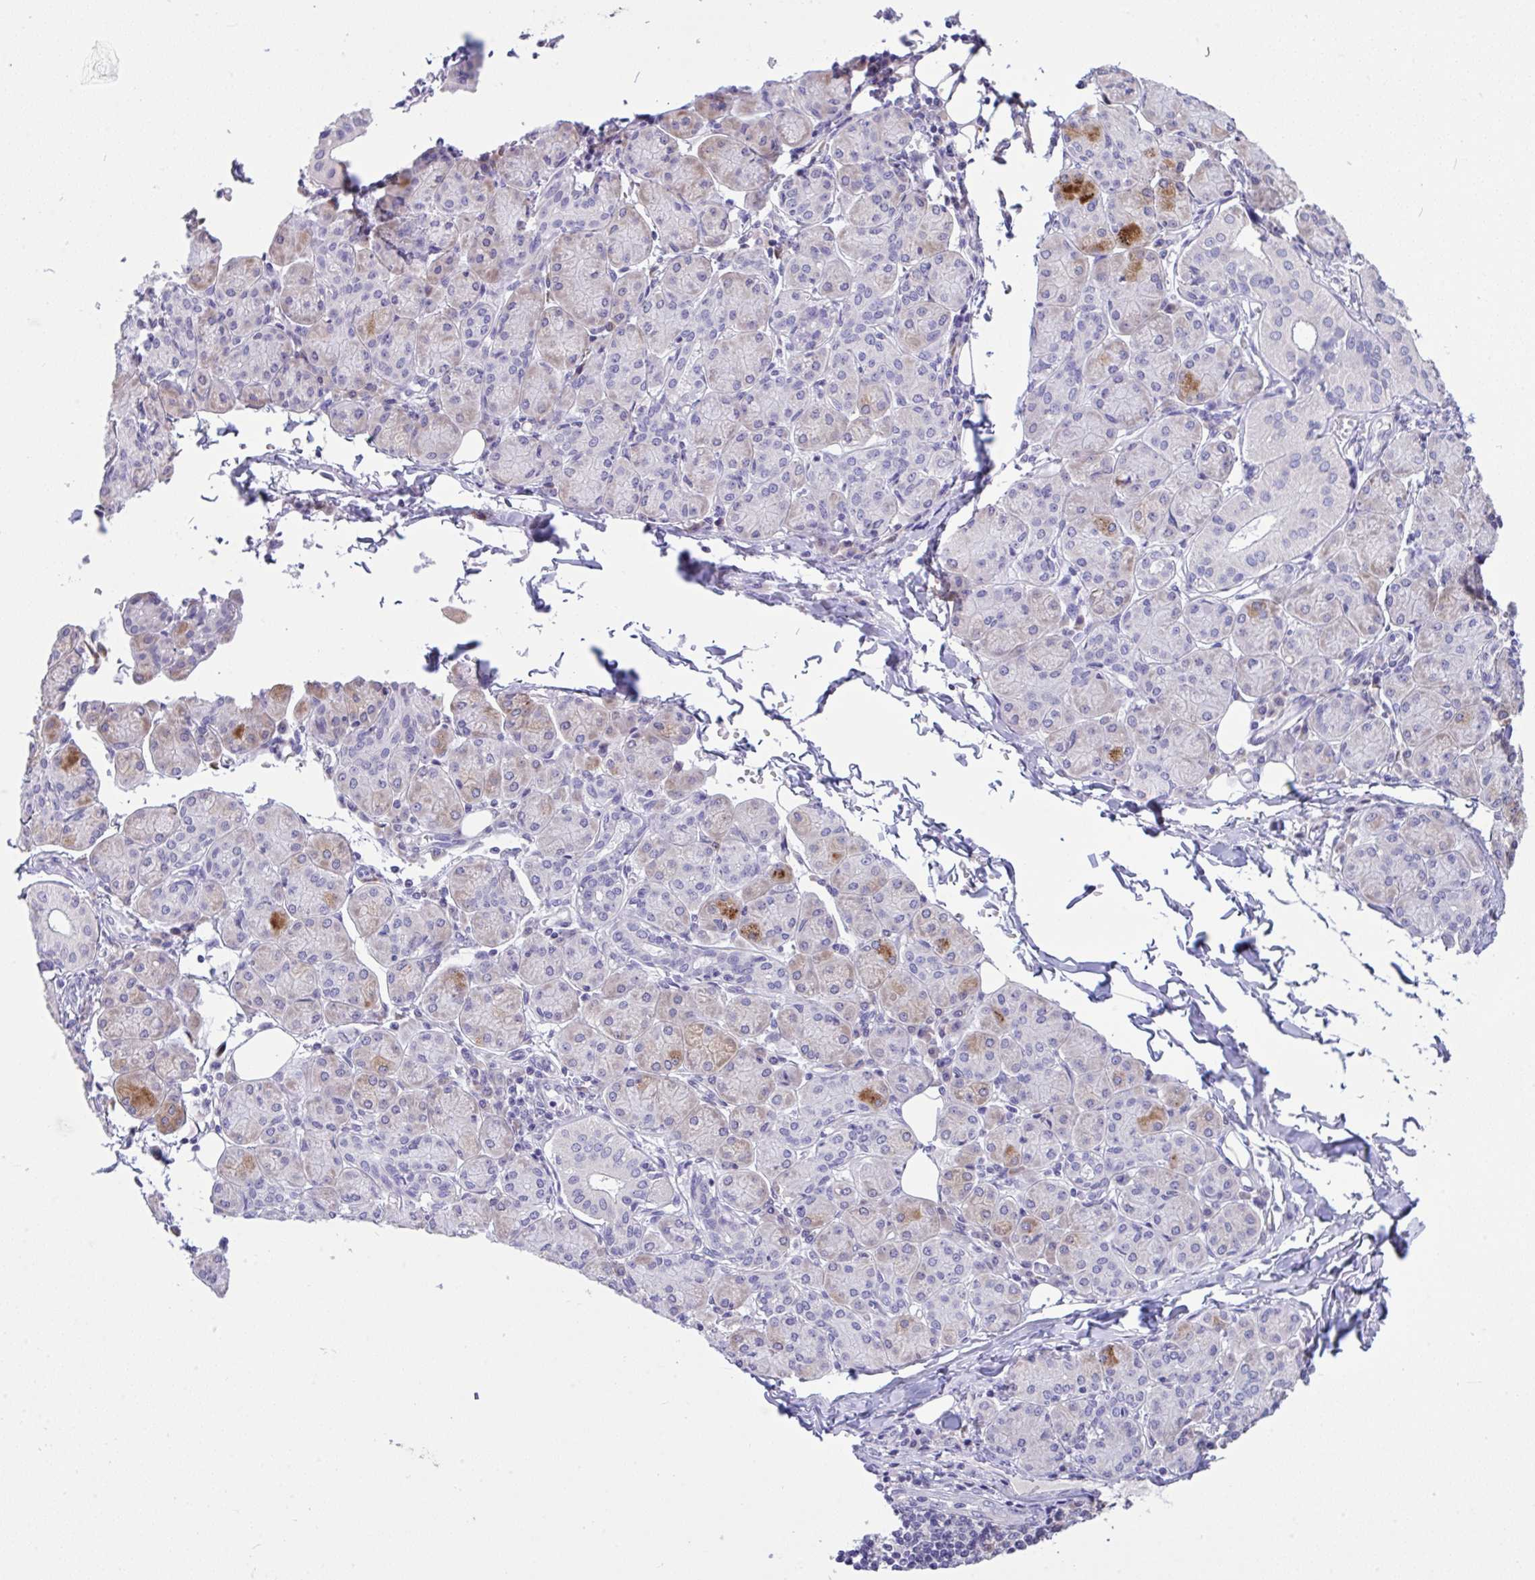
{"staining": {"intensity": "moderate", "quantity": "25%-75%", "location": "cytoplasmic/membranous"}, "tissue": "salivary gland", "cell_type": "Glandular cells", "image_type": "normal", "snomed": [{"axis": "morphology", "description": "Normal tissue, NOS"}, {"axis": "morphology", "description": "Inflammation, NOS"}, {"axis": "topography", "description": "Lymph node"}, {"axis": "topography", "description": "Salivary gland"}], "caption": "Immunohistochemistry image of unremarkable salivary gland stained for a protein (brown), which exhibits medium levels of moderate cytoplasmic/membranous expression in about 25%-75% of glandular cells.", "gene": "TMEM41A", "patient": {"sex": "male", "age": 3}}